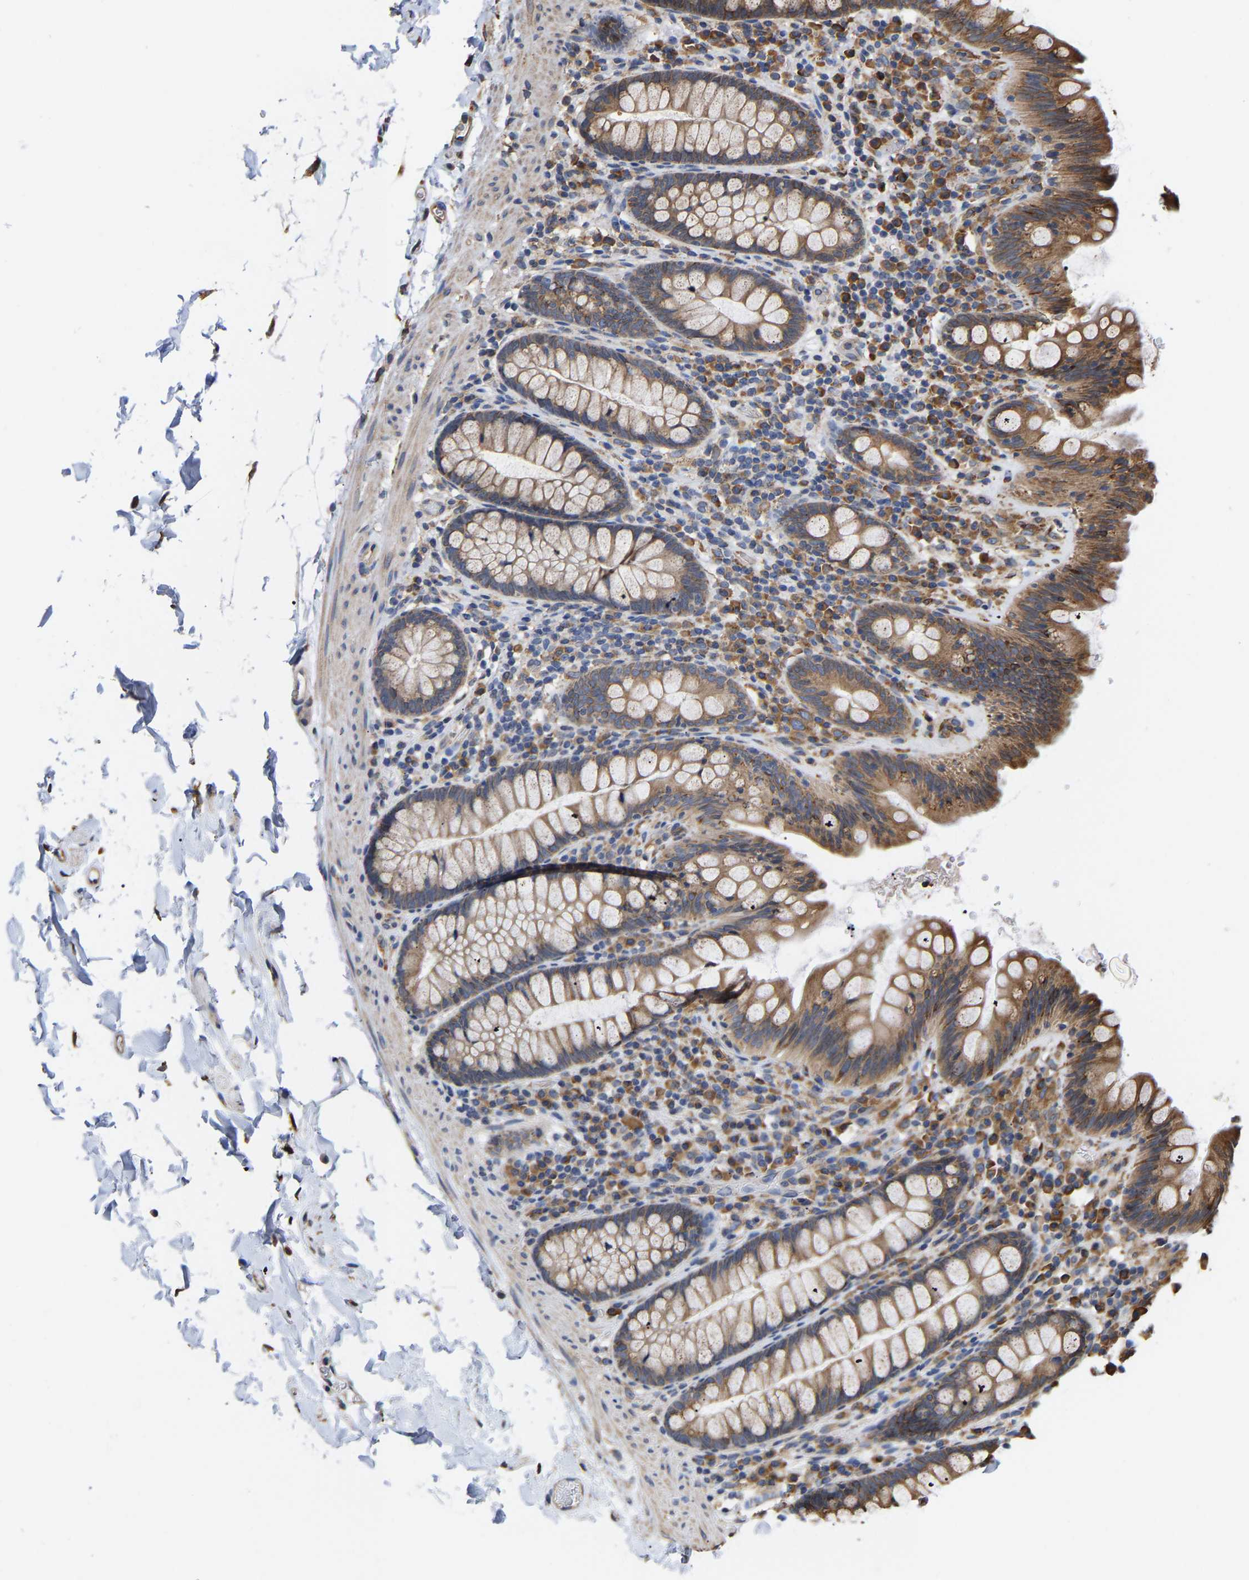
{"staining": {"intensity": "weak", "quantity": ">75%", "location": "cytoplasmic/membranous"}, "tissue": "colon", "cell_type": "Endothelial cells", "image_type": "normal", "snomed": [{"axis": "morphology", "description": "Normal tissue, NOS"}, {"axis": "topography", "description": "Colon"}], "caption": "Immunohistochemical staining of normal colon shows low levels of weak cytoplasmic/membranous expression in approximately >75% of endothelial cells. Ihc stains the protein of interest in brown and the nuclei are stained blue.", "gene": "ARAP1", "patient": {"sex": "female", "age": 80}}